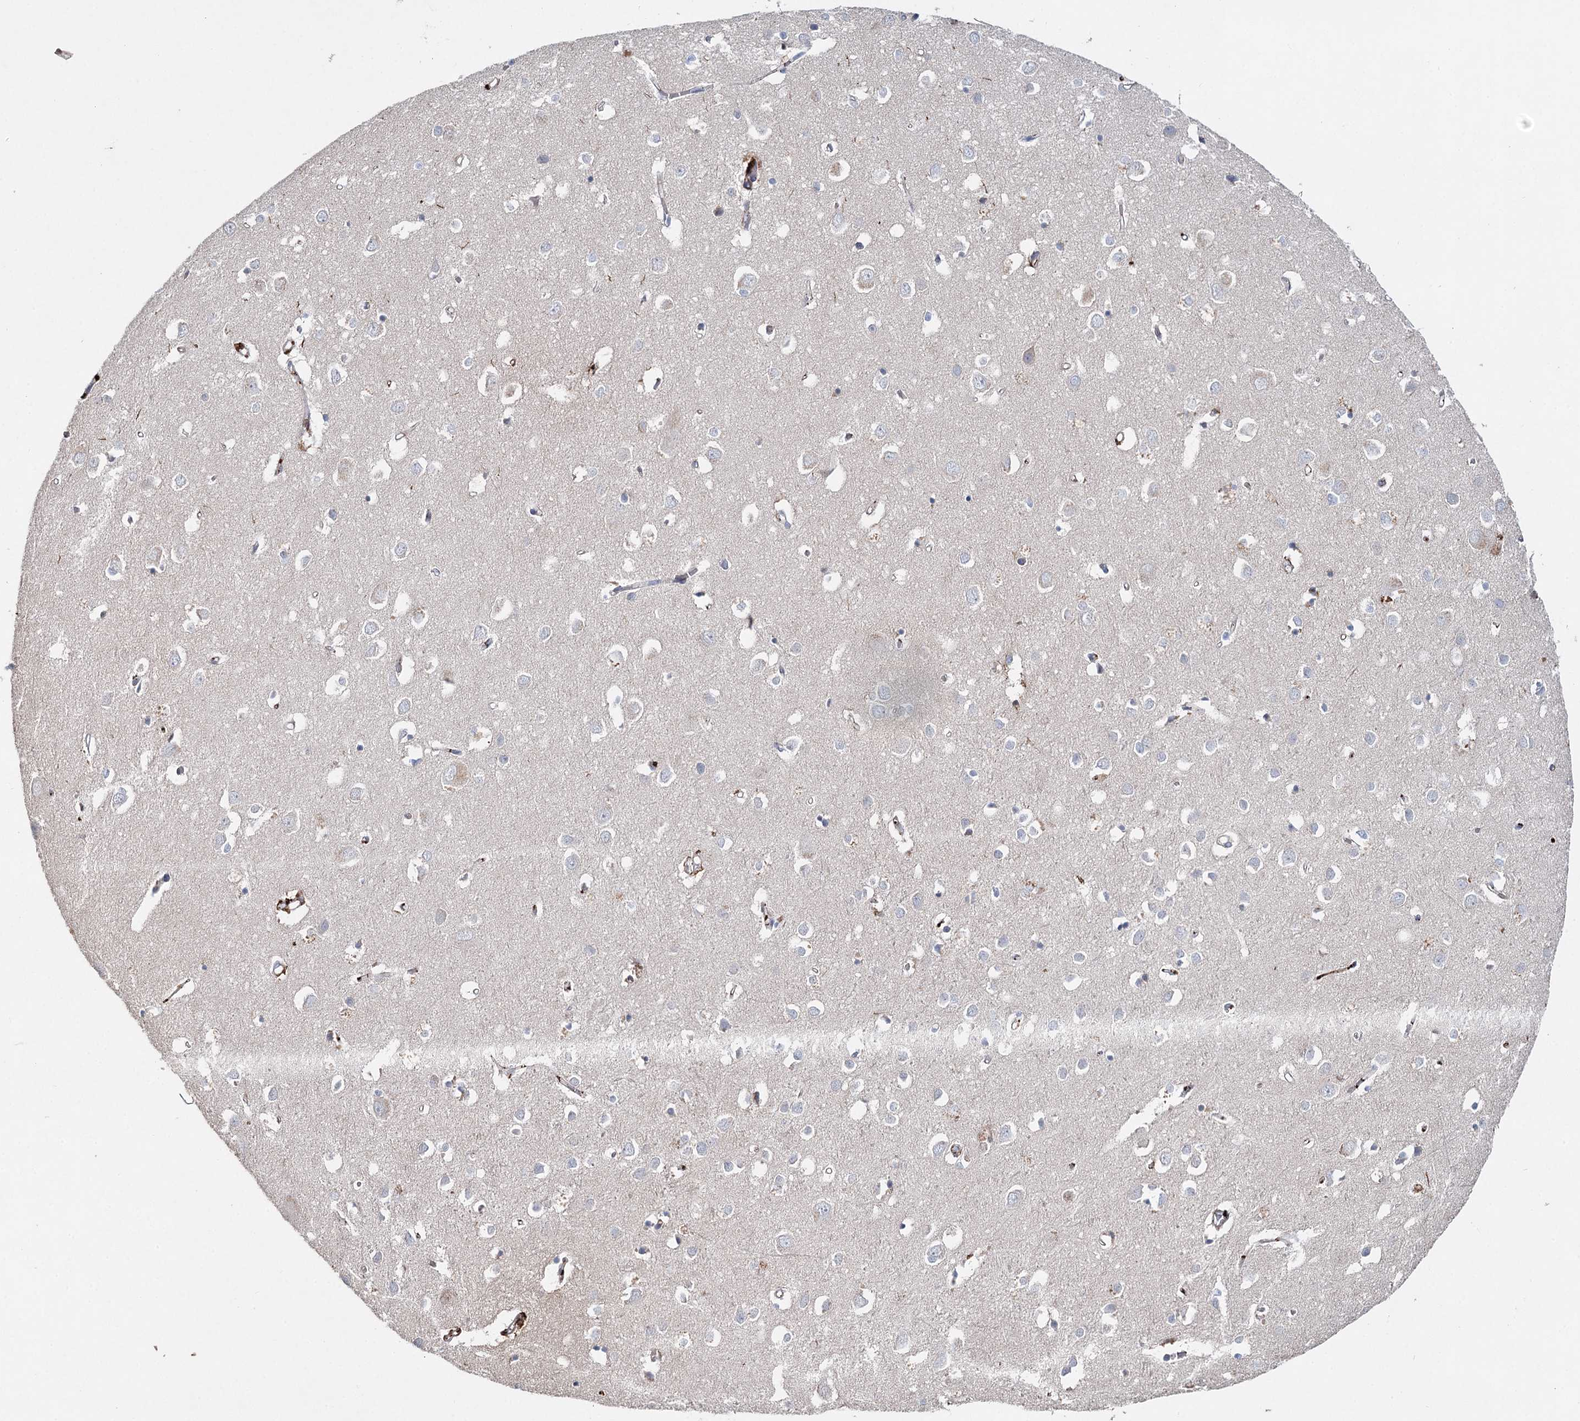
{"staining": {"intensity": "weak", "quantity": ">75%", "location": "cytoplasmic/membranous"}, "tissue": "cerebral cortex", "cell_type": "Endothelial cells", "image_type": "normal", "snomed": [{"axis": "morphology", "description": "Normal tissue, NOS"}, {"axis": "topography", "description": "Cerebral cortex"}], "caption": "DAB (3,3'-diaminobenzidine) immunohistochemical staining of unremarkable human cerebral cortex reveals weak cytoplasmic/membranous protein expression in about >75% of endothelial cells. (DAB IHC, brown staining for protein, blue staining for nuclei).", "gene": "ALKBH8", "patient": {"sex": "female", "age": 64}}